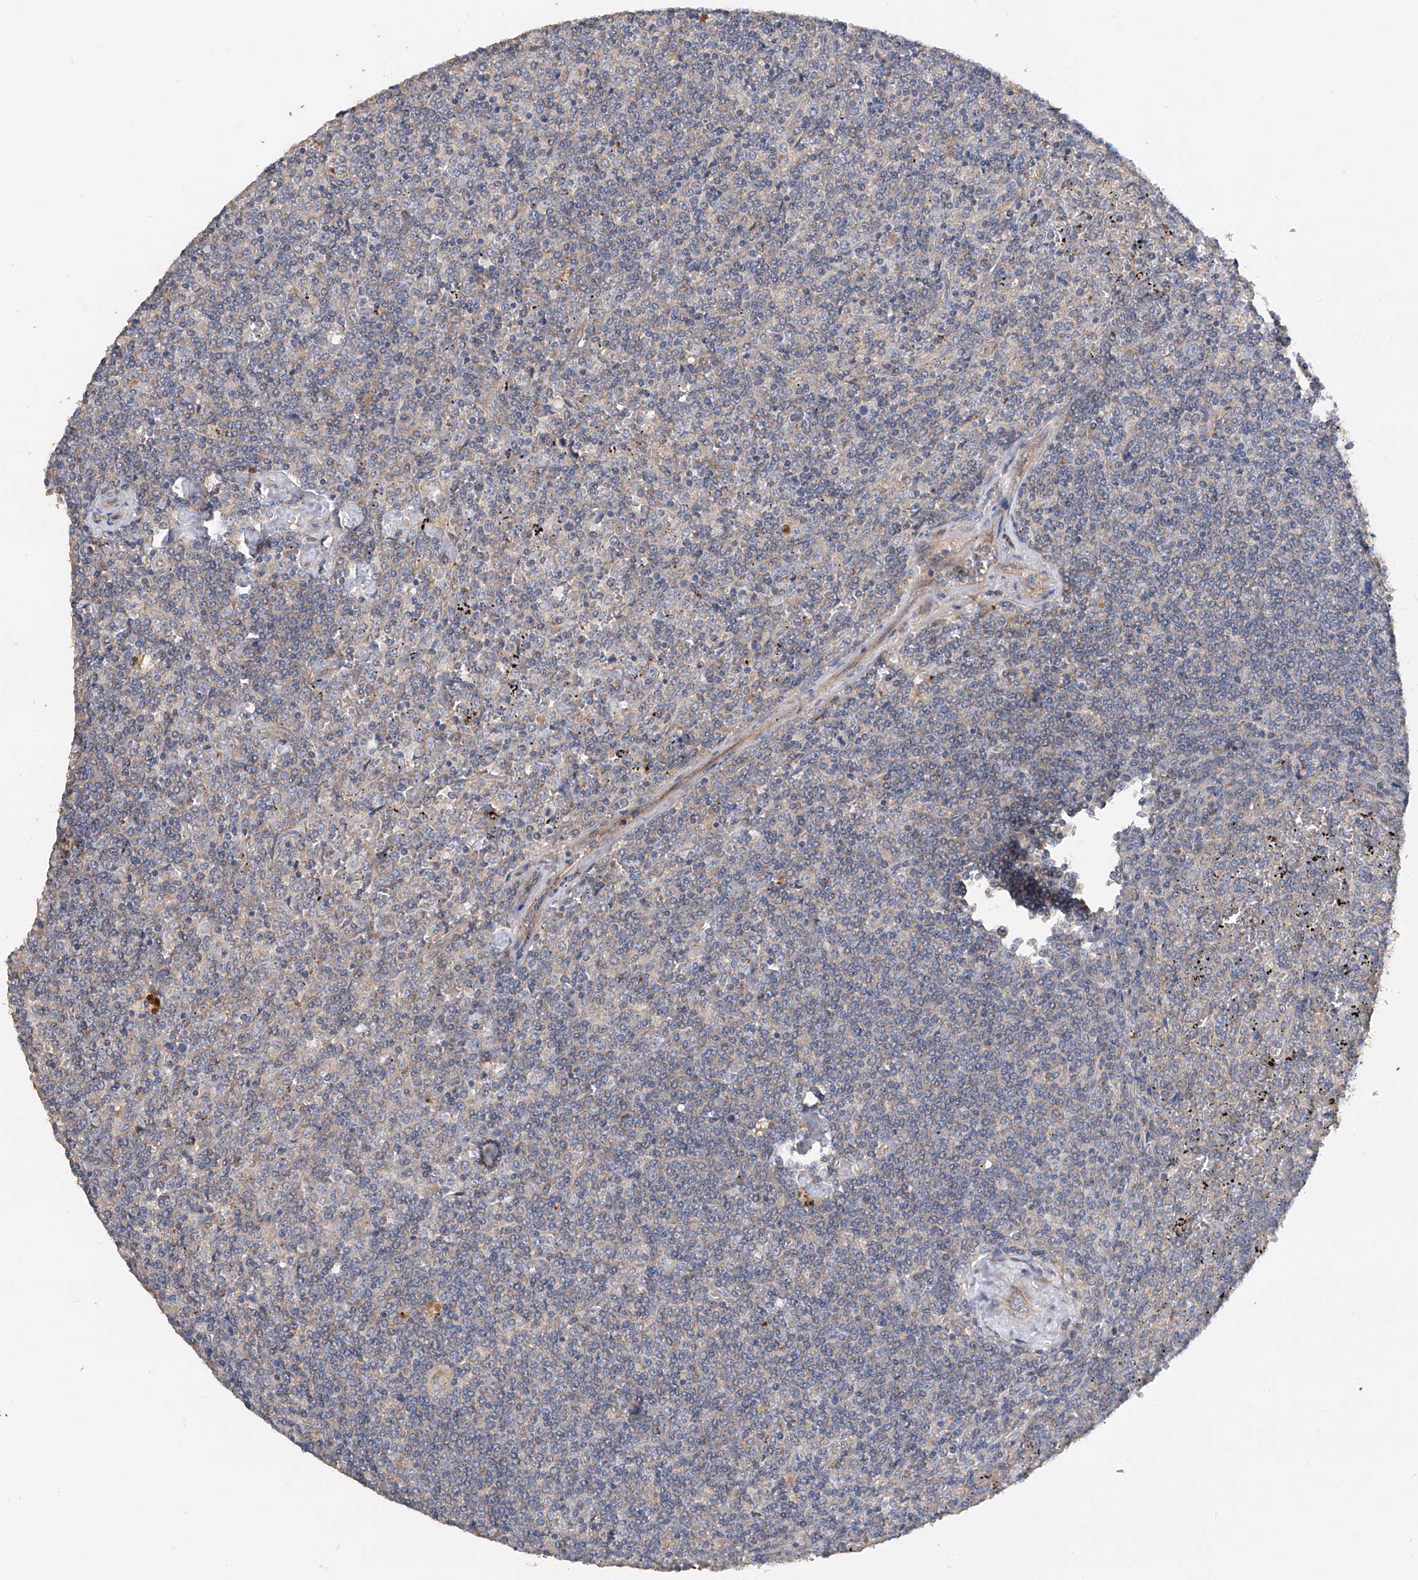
{"staining": {"intensity": "negative", "quantity": "none", "location": "none"}, "tissue": "lymphoma", "cell_type": "Tumor cells", "image_type": "cancer", "snomed": [{"axis": "morphology", "description": "Malignant lymphoma, non-Hodgkin's type, Low grade"}, {"axis": "topography", "description": "Spleen"}], "caption": "Lymphoma was stained to show a protein in brown. There is no significant positivity in tumor cells. (Stains: DAB (3,3'-diaminobenzidine) immunohistochemistry (IHC) with hematoxylin counter stain, Microscopy: brightfield microscopy at high magnification).", "gene": "PTK2", "patient": {"sex": "female", "age": 19}}